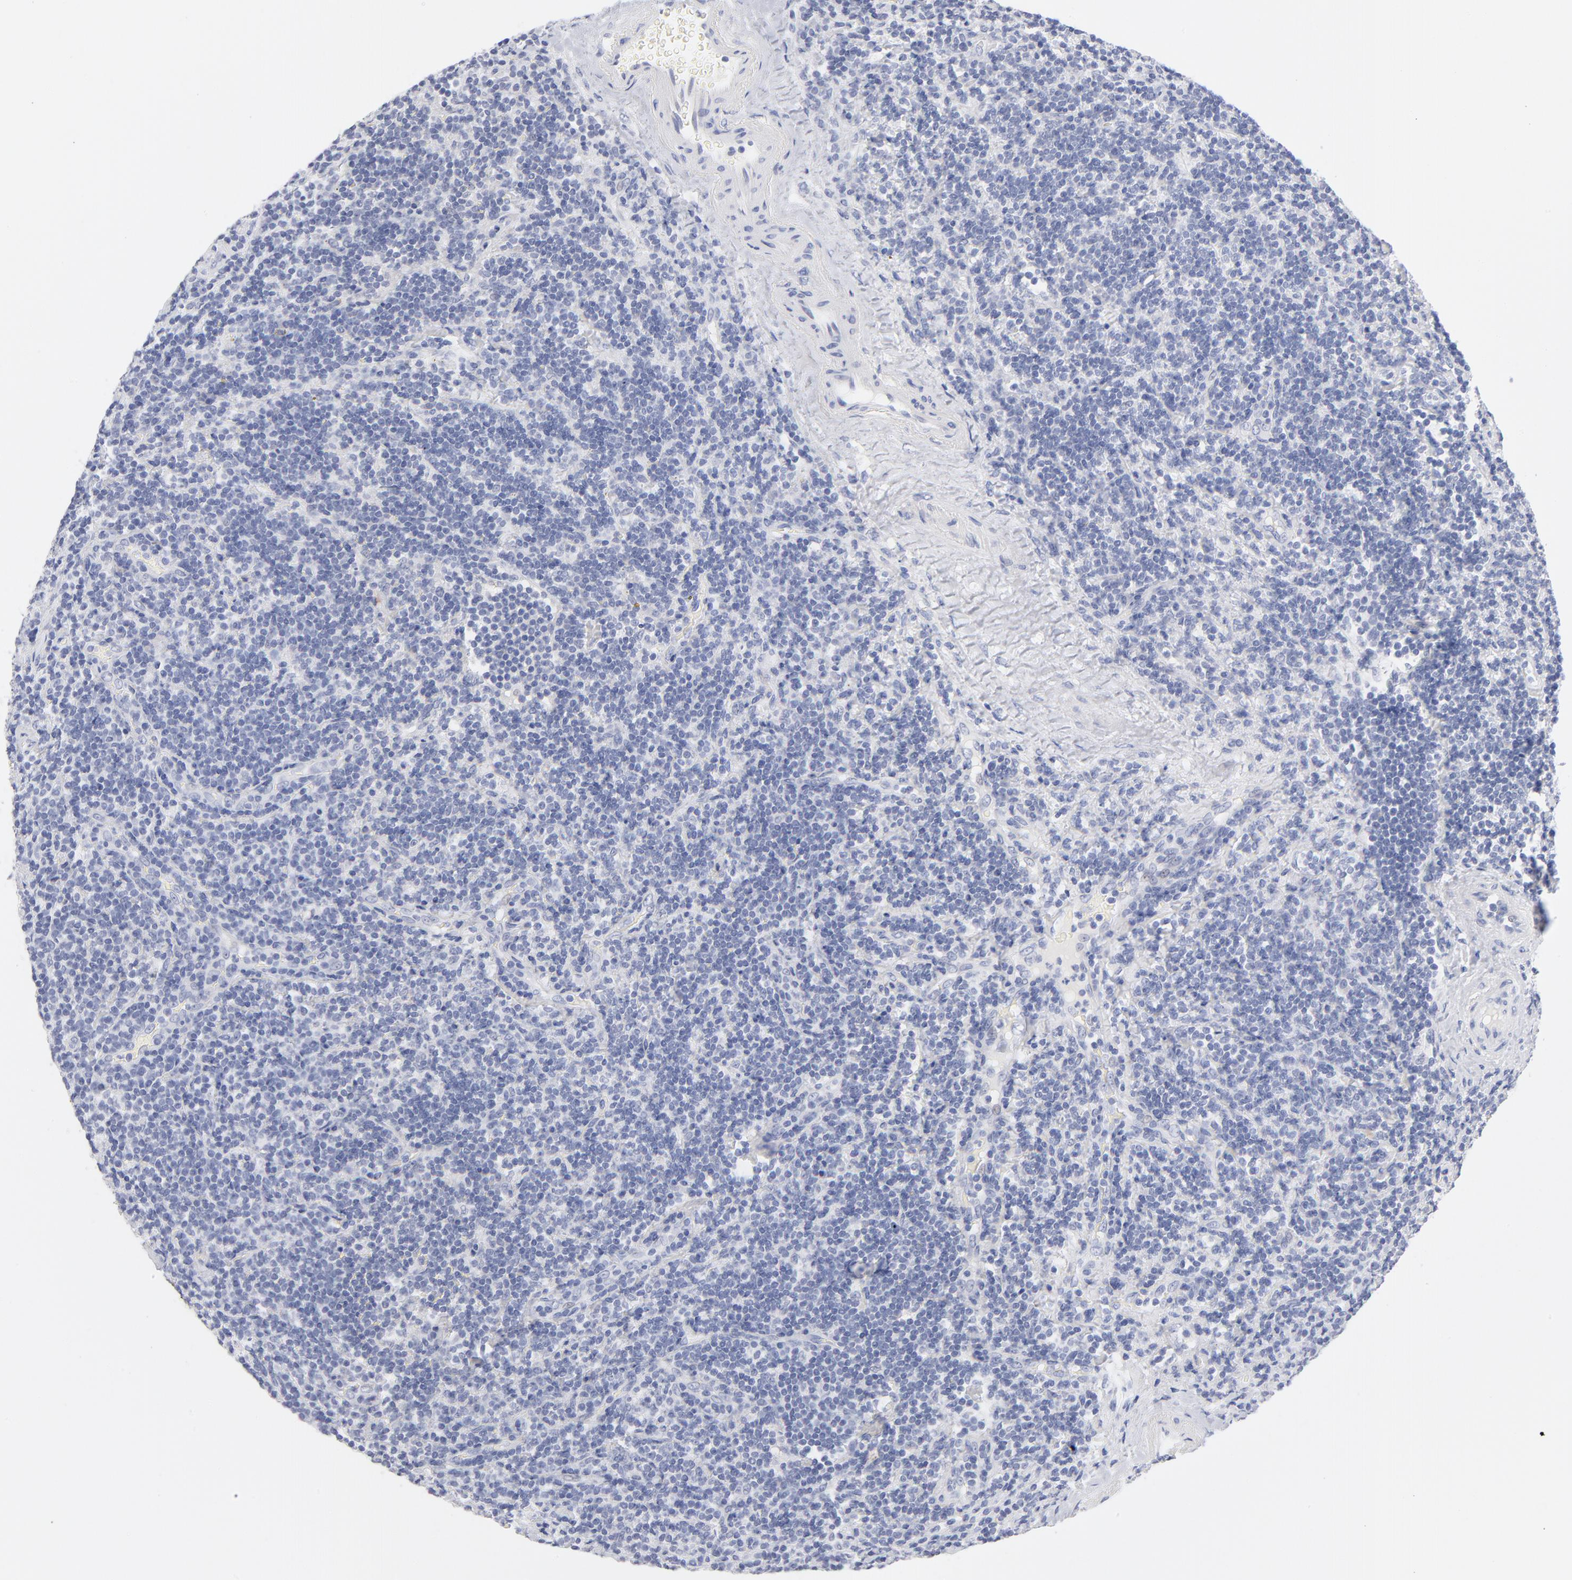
{"staining": {"intensity": "negative", "quantity": "none", "location": "none"}, "tissue": "lymphoma", "cell_type": "Tumor cells", "image_type": "cancer", "snomed": [{"axis": "morphology", "description": "Malignant lymphoma, non-Hodgkin's type, Low grade"}, {"axis": "topography", "description": "Lymph node"}], "caption": "Immunohistochemistry histopathology image of human malignant lymphoma, non-Hodgkin's type (low-grade) stained for a protein (brown), which displays no staining in tumor cells. (DAB (3,3'-diaminobenzidine) immunohistochemistry (IHC) with hematoxylin counter stain).", "gene": "KHNYN", "patient": {"sex": "male", "age": 70}}